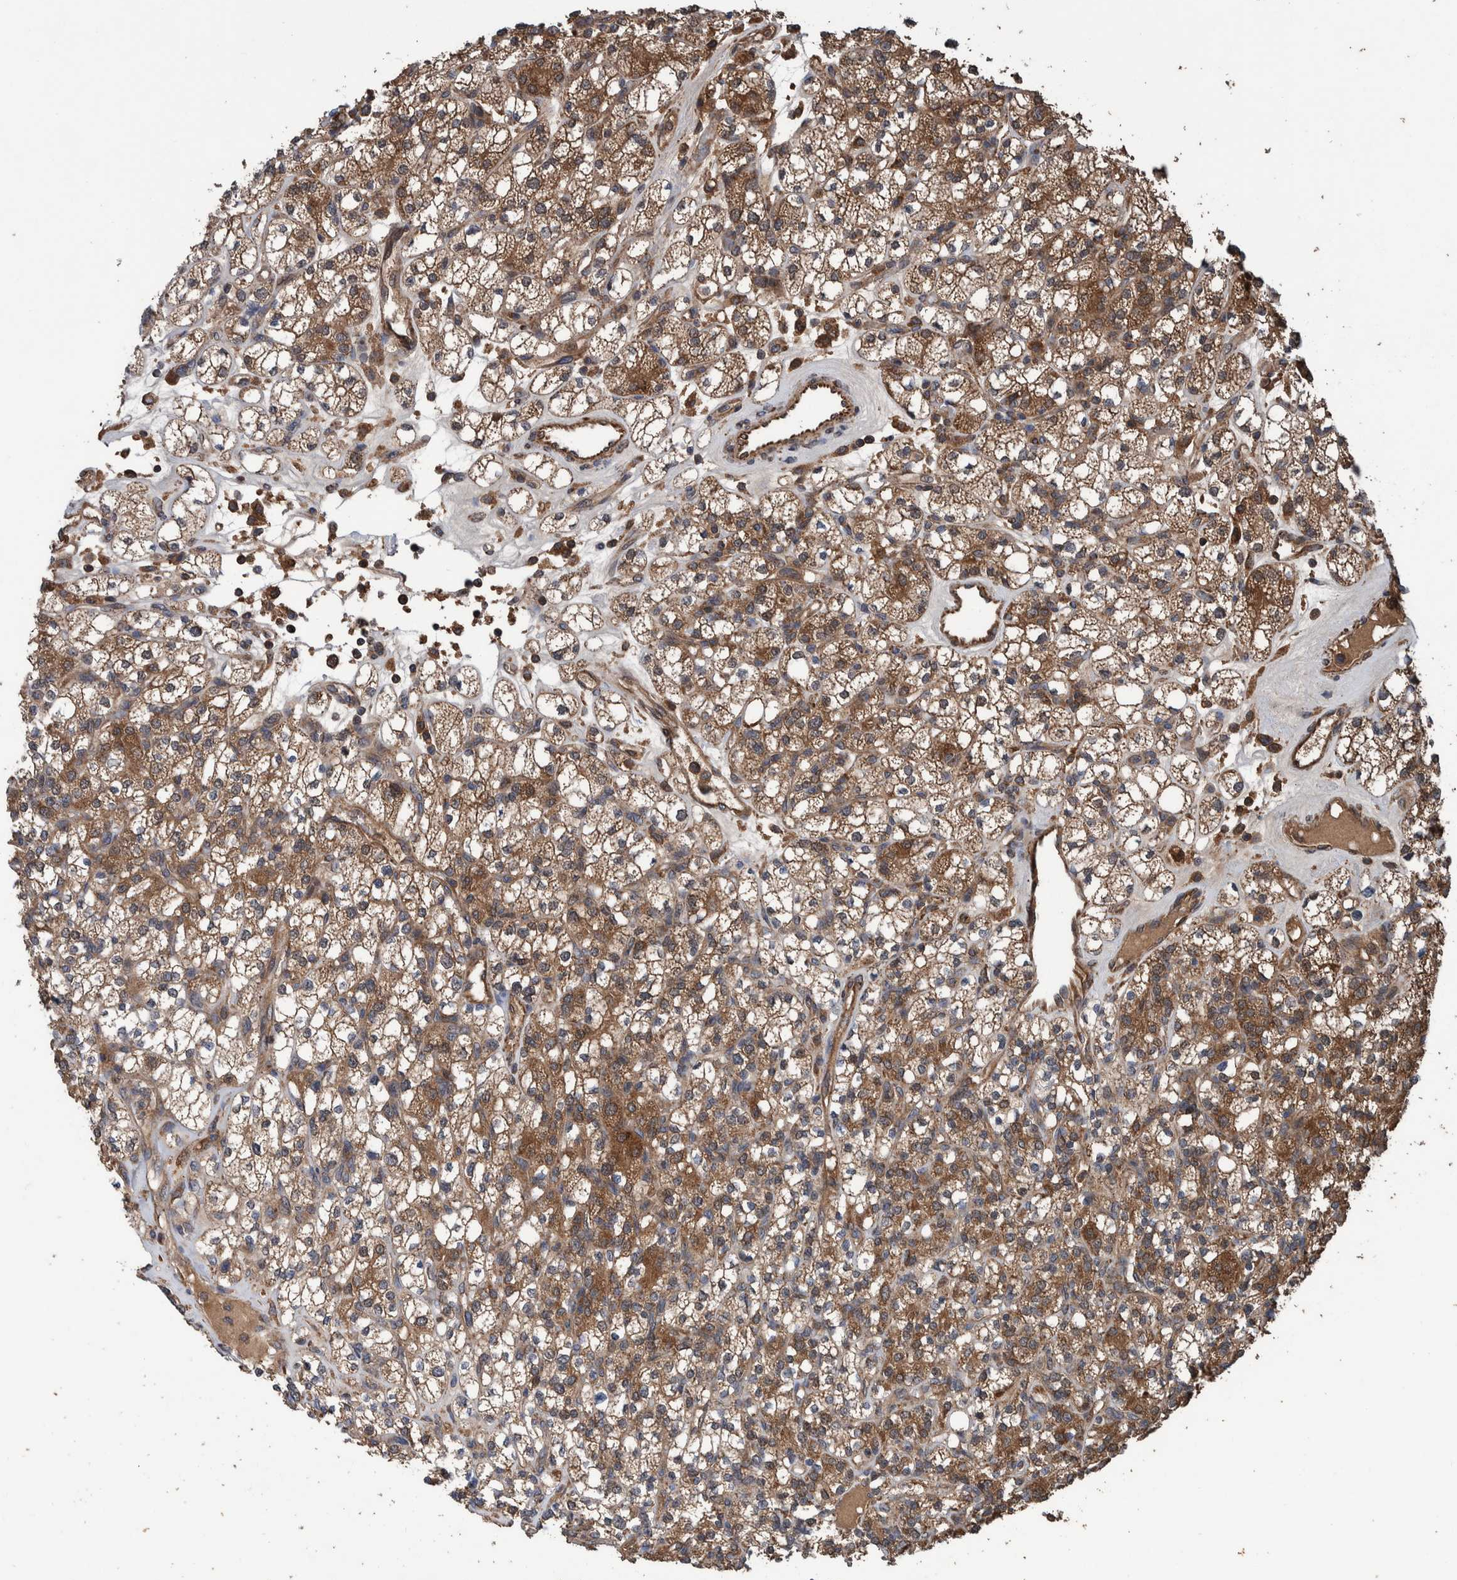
{"staining": {"intensity": "moderate", "quantity": ">75%", "location": "cytoplasmic/membranous"}, "tissue": "renal cancer", "cell_type": "Tumor cells", "image_type": "cancer", "snomed": [{"axis": "morphology", "description": "Adenocarcinoma, NOS"}, {"axis": "topography", "description": "Kidney"}], "caption": "Human adenocarcinoma (renal) stained for a protein (brown) shows moderate cytoplasmic/membranous positive positivity in about >75% of tumor cells.", "gene": "TRIM16", "patient": {"sex": "male", "age": 77}}